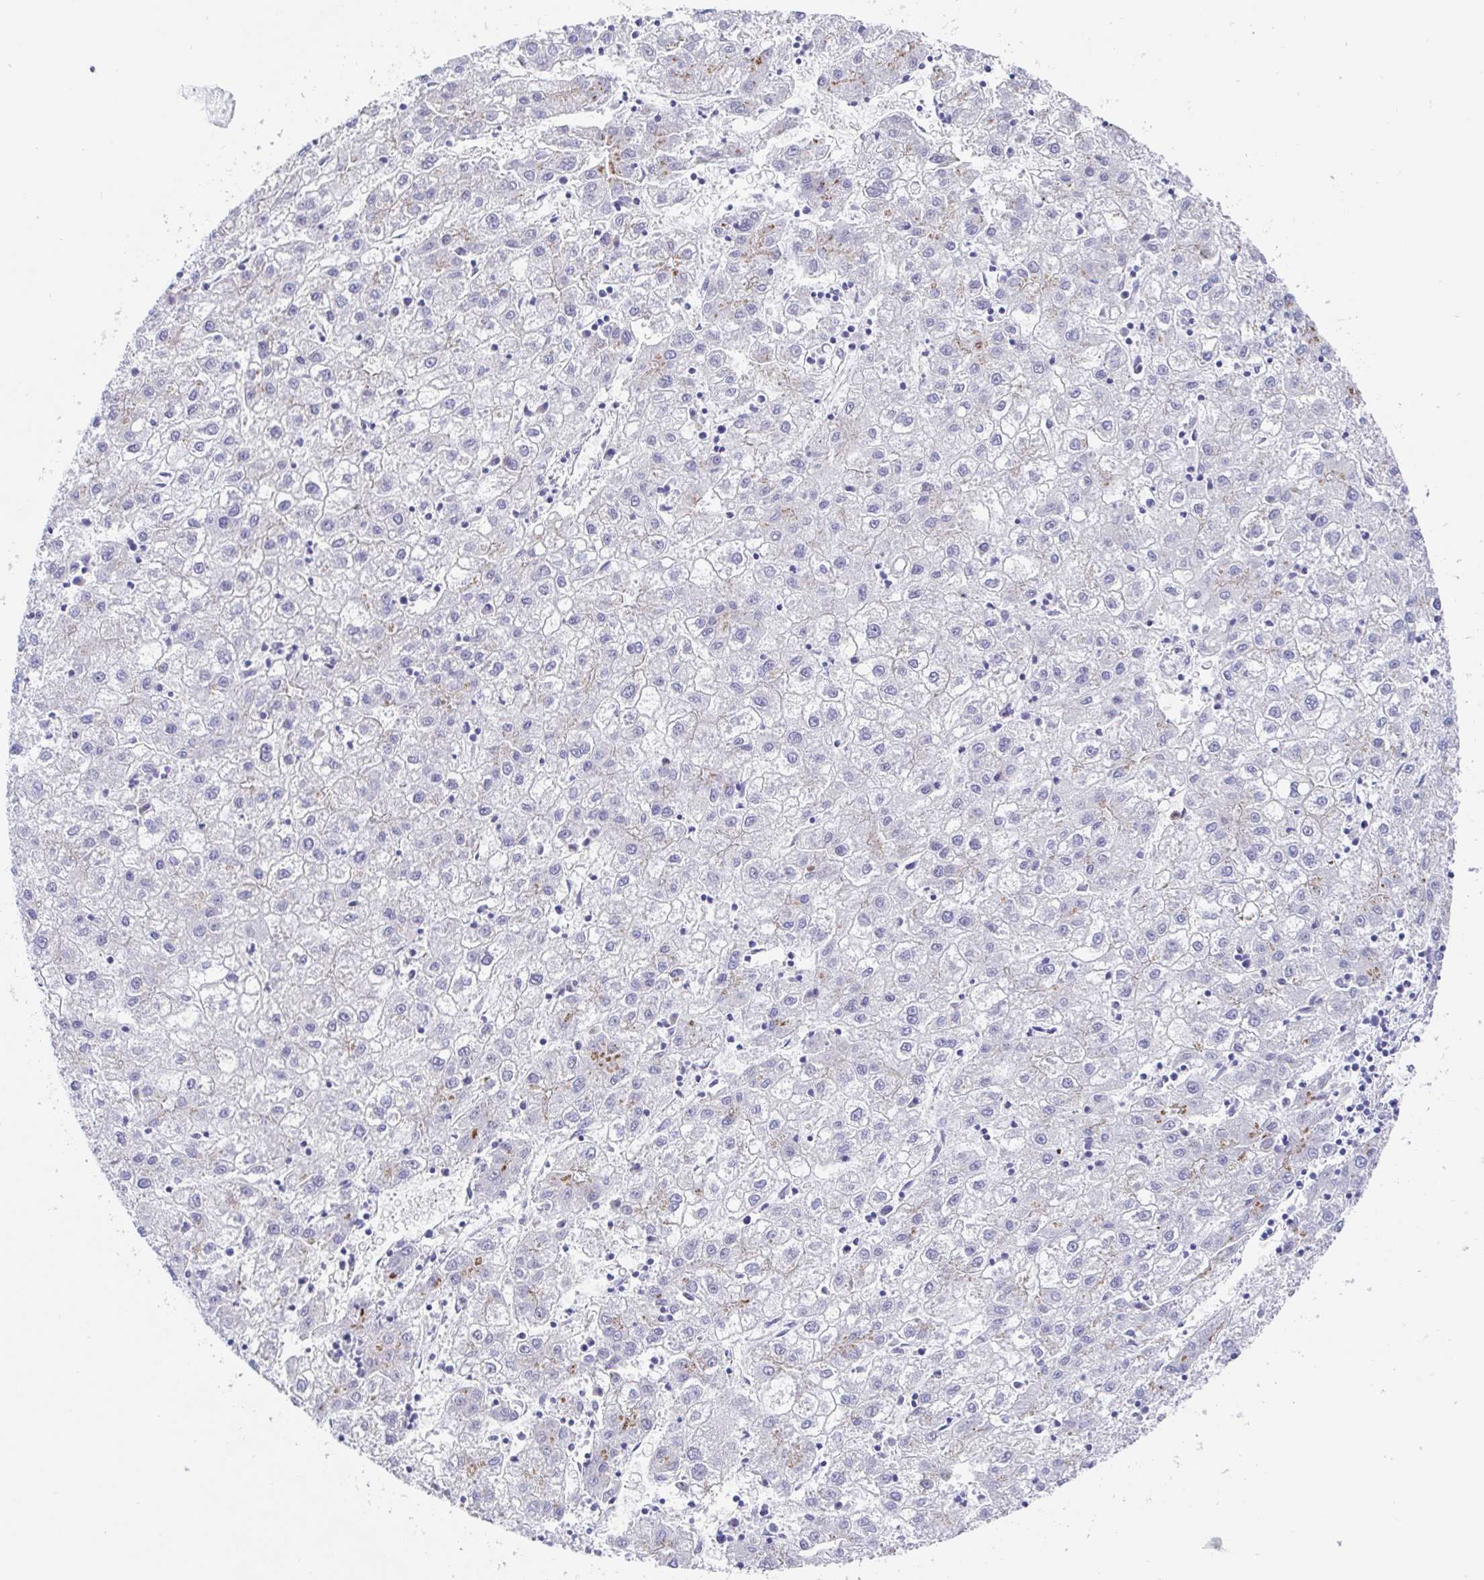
{"staining": {"intensity": "weak", "quantity": "<25%", "location": "cytoplasmic/membranous"}, "tissue": "liver cancer", "cell_type": "Tumor cells", "image_type": "cancer", "snomed": [{"axis": "morphology", "description": "Carcinoma, Hepatocellular, NOS"}, {"axis": "topography", "description": "Liver"}], "caption": "Hepatocellular carcinoma (liver) stained for a protein using immunohistochemistry reveals no positivity tumor cells.", "gene": "GOLGA1", "patient": {"sex": "male", "age": 72}}